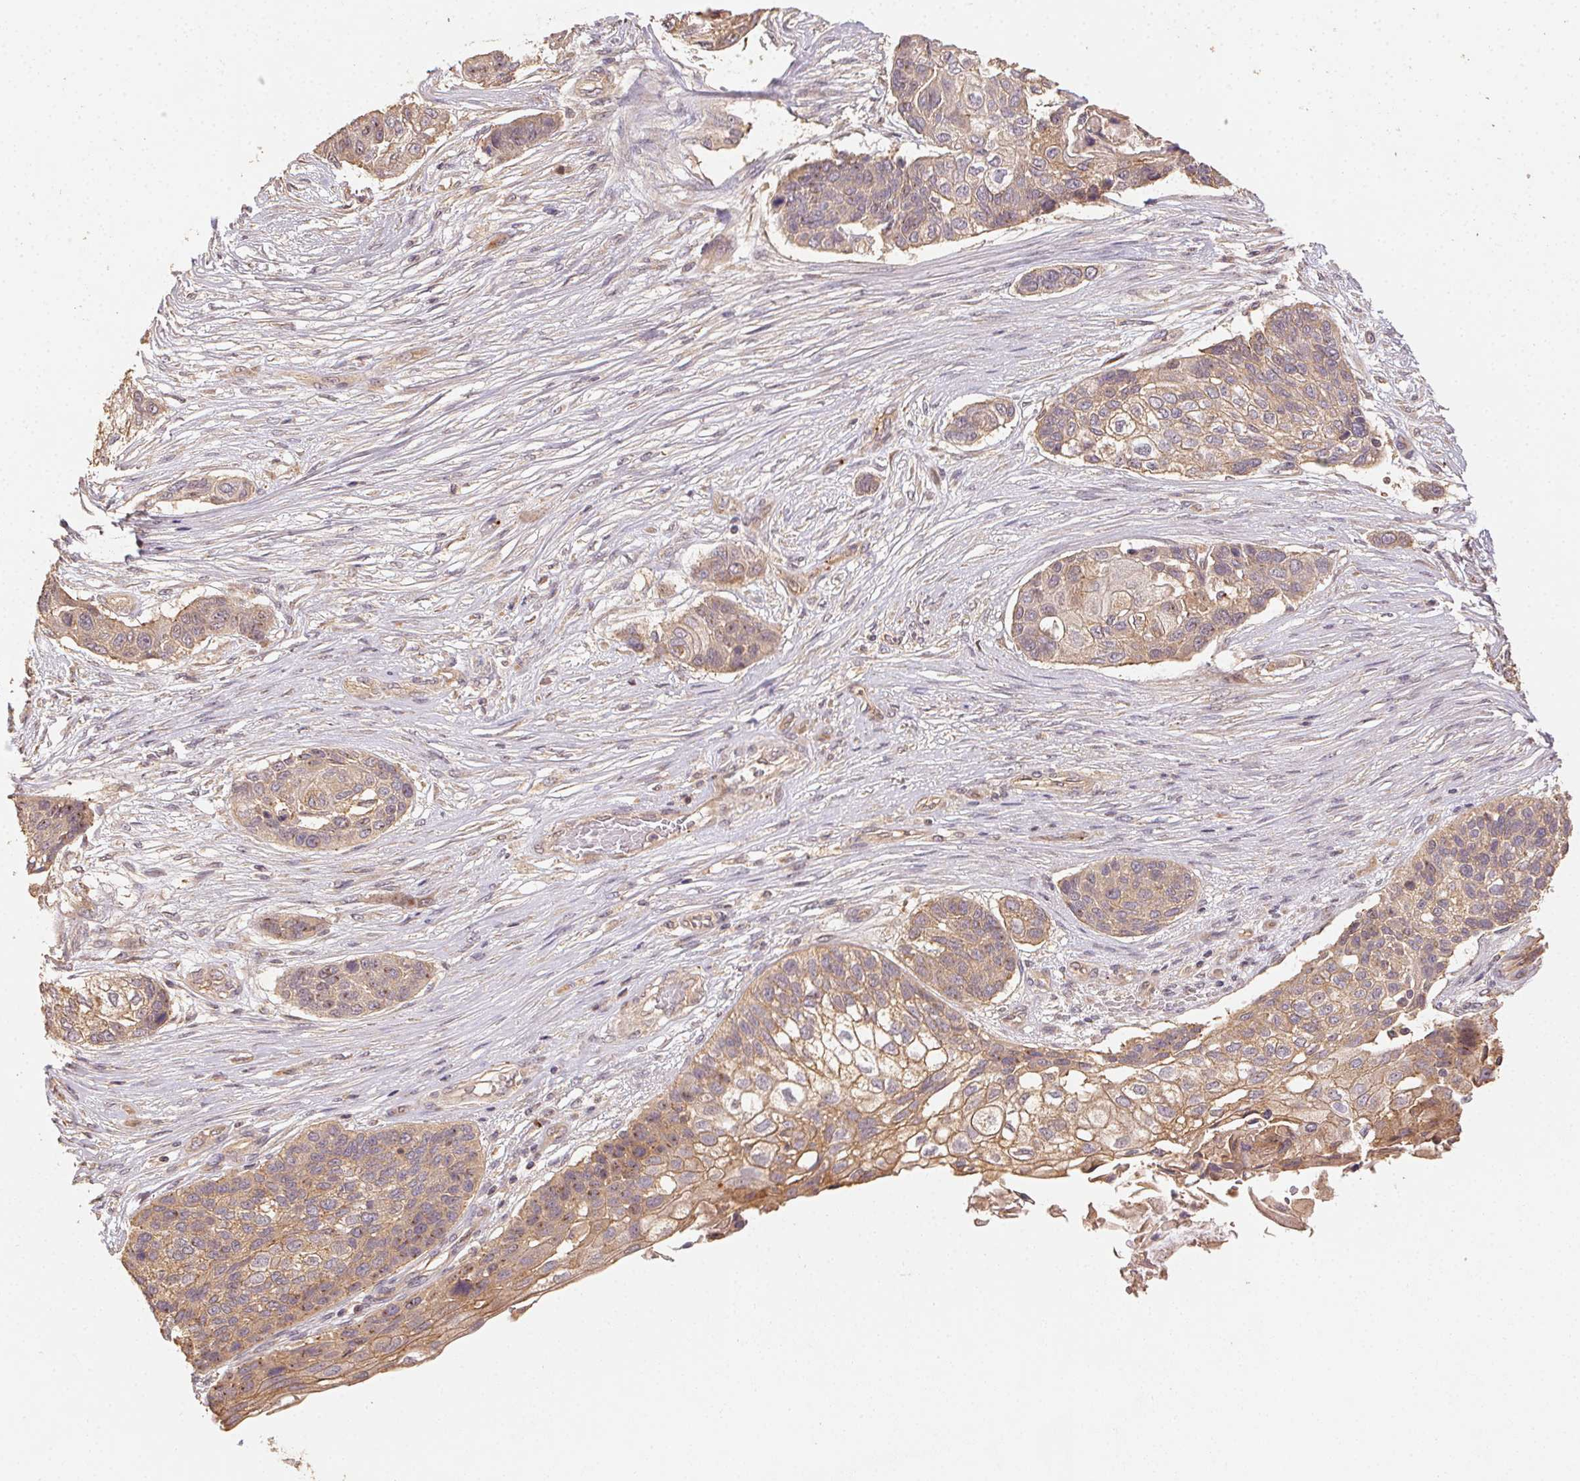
{"staining": {"intensity": "weak", "quantity": ">75%", "location": "cytoplasmic/membranous"}, "tissue": "lung cancer", "cell_type": "Tumor cells", "image_type": "cancer", "snomed": [{"axis": "morphology", "description": "Squamous cell carcinoma, NOS"}, {"axis": "topography", "description": "Lung"}], "caption": "Immunohistochemistry histopathology image of neoplastic tissue: squamous cell carcinoma (lung) stained using immunohistochemistry (IHC) displays low levels of weak protein expression localized specifically in the cytoplasmic/membranous of tumor cells, appearing as a cytoplasmic/membranous brown color.", "gene": "RALA", "patient": {"sex": "male", "age": 69}}